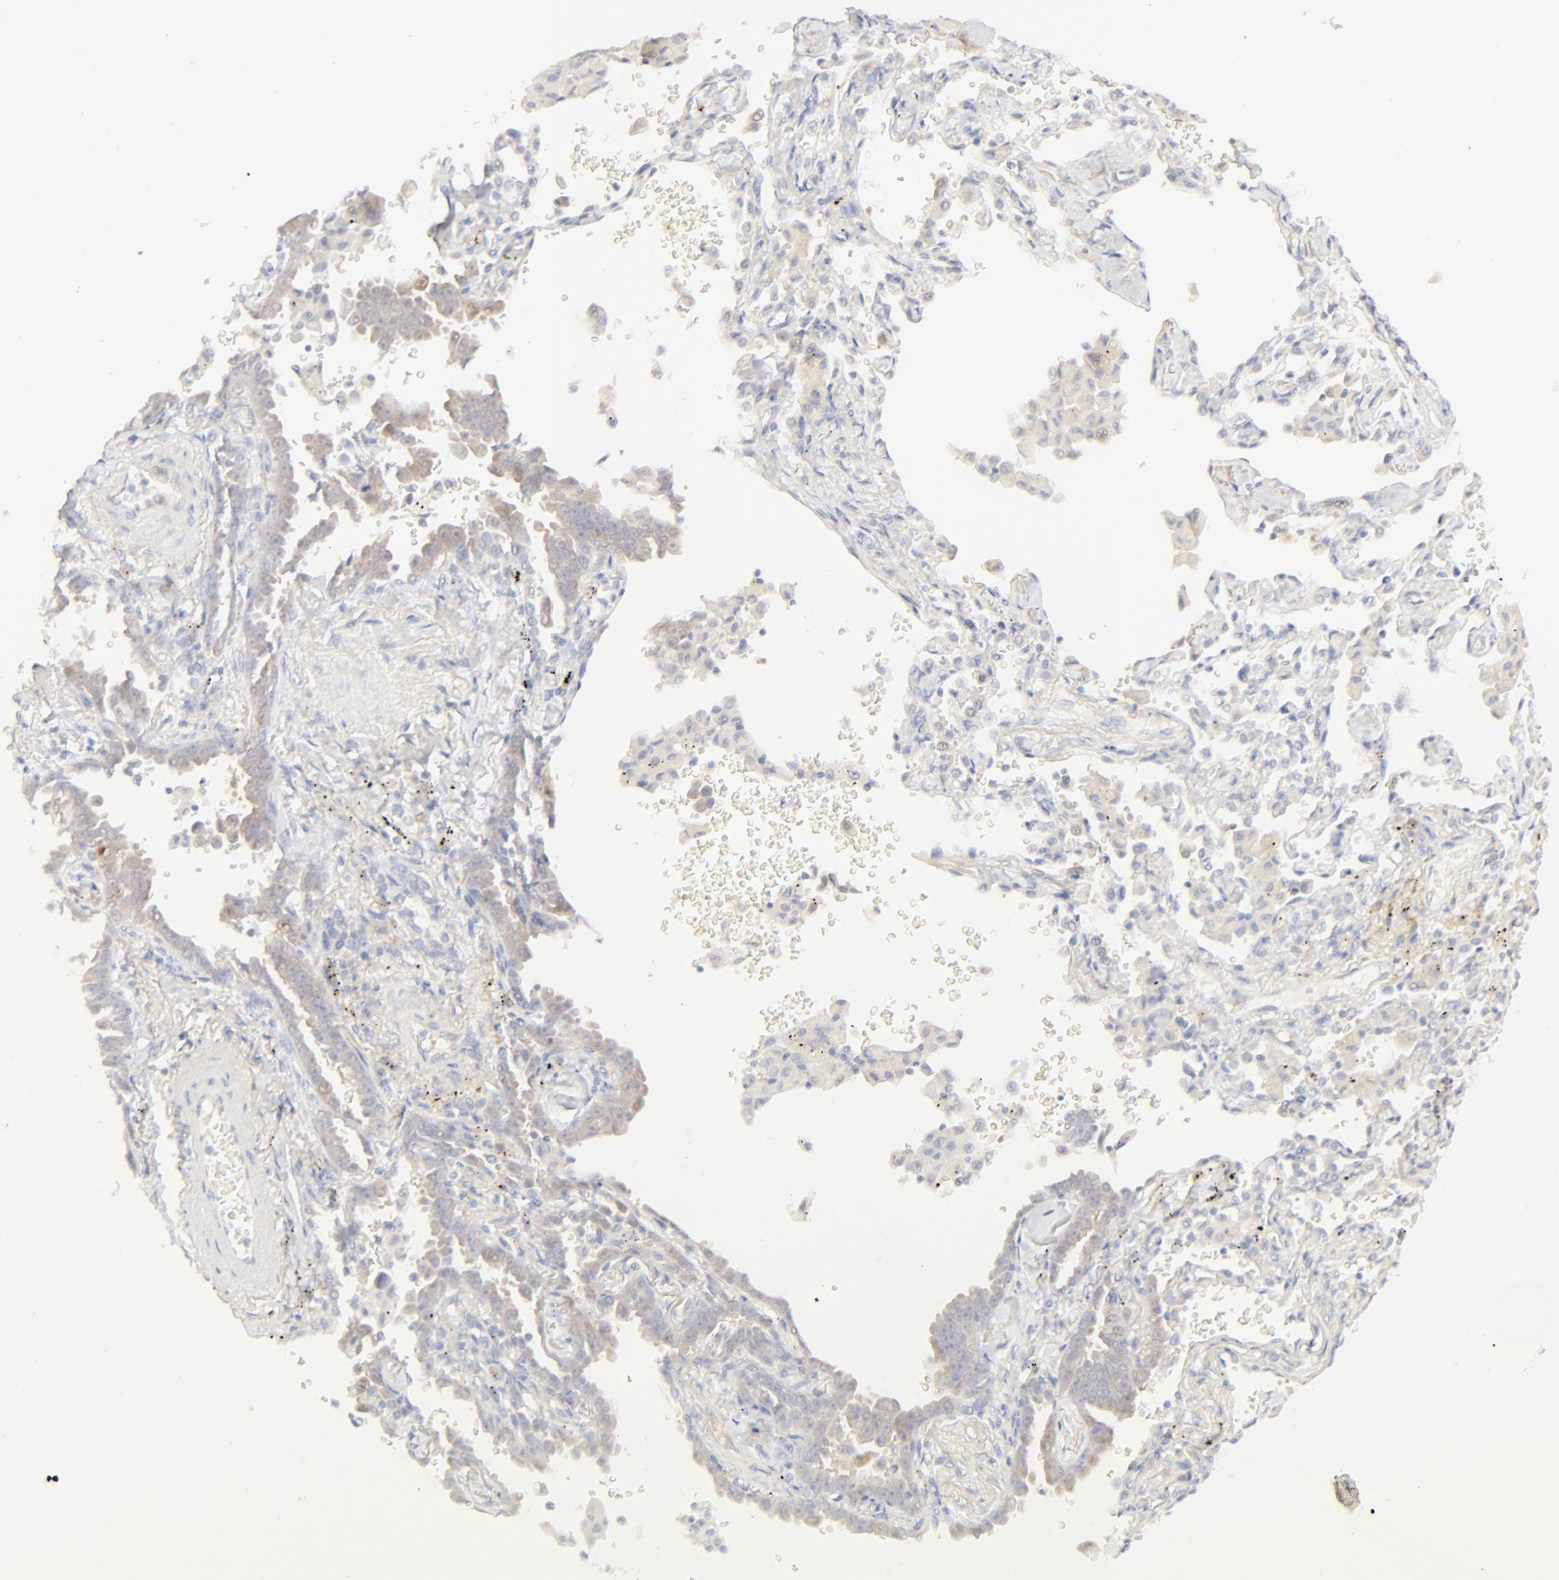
{"staining": {"intensity": "weak", "quantity": "25%-75%", "location": "cytoplasmic/membranous"}, "tissue": "lung cancer", "cell_type": "Tumor cells", "image_type": "cancer", "snomed": [{"axis": "morphology", "description": "Adenocarcinoma, NOS"}, {"axis": "topography", "description": "Lung"}], "caption": "Adenocarcinoma (lung) was stained to show a protein in brown. There is low levels of weak cytoplasmic/membranous positivity in approximately 25%-75% of tumor cells. The staining was performed using DAB (3,3'-diaminobenzidine) to visualize the protein expression in brown, while the nuclei were stained in blue with hematoxylin (Magnification: 20x).", "gene": "NKX2-2", "patient": {"sex": "female", "age": 64}}